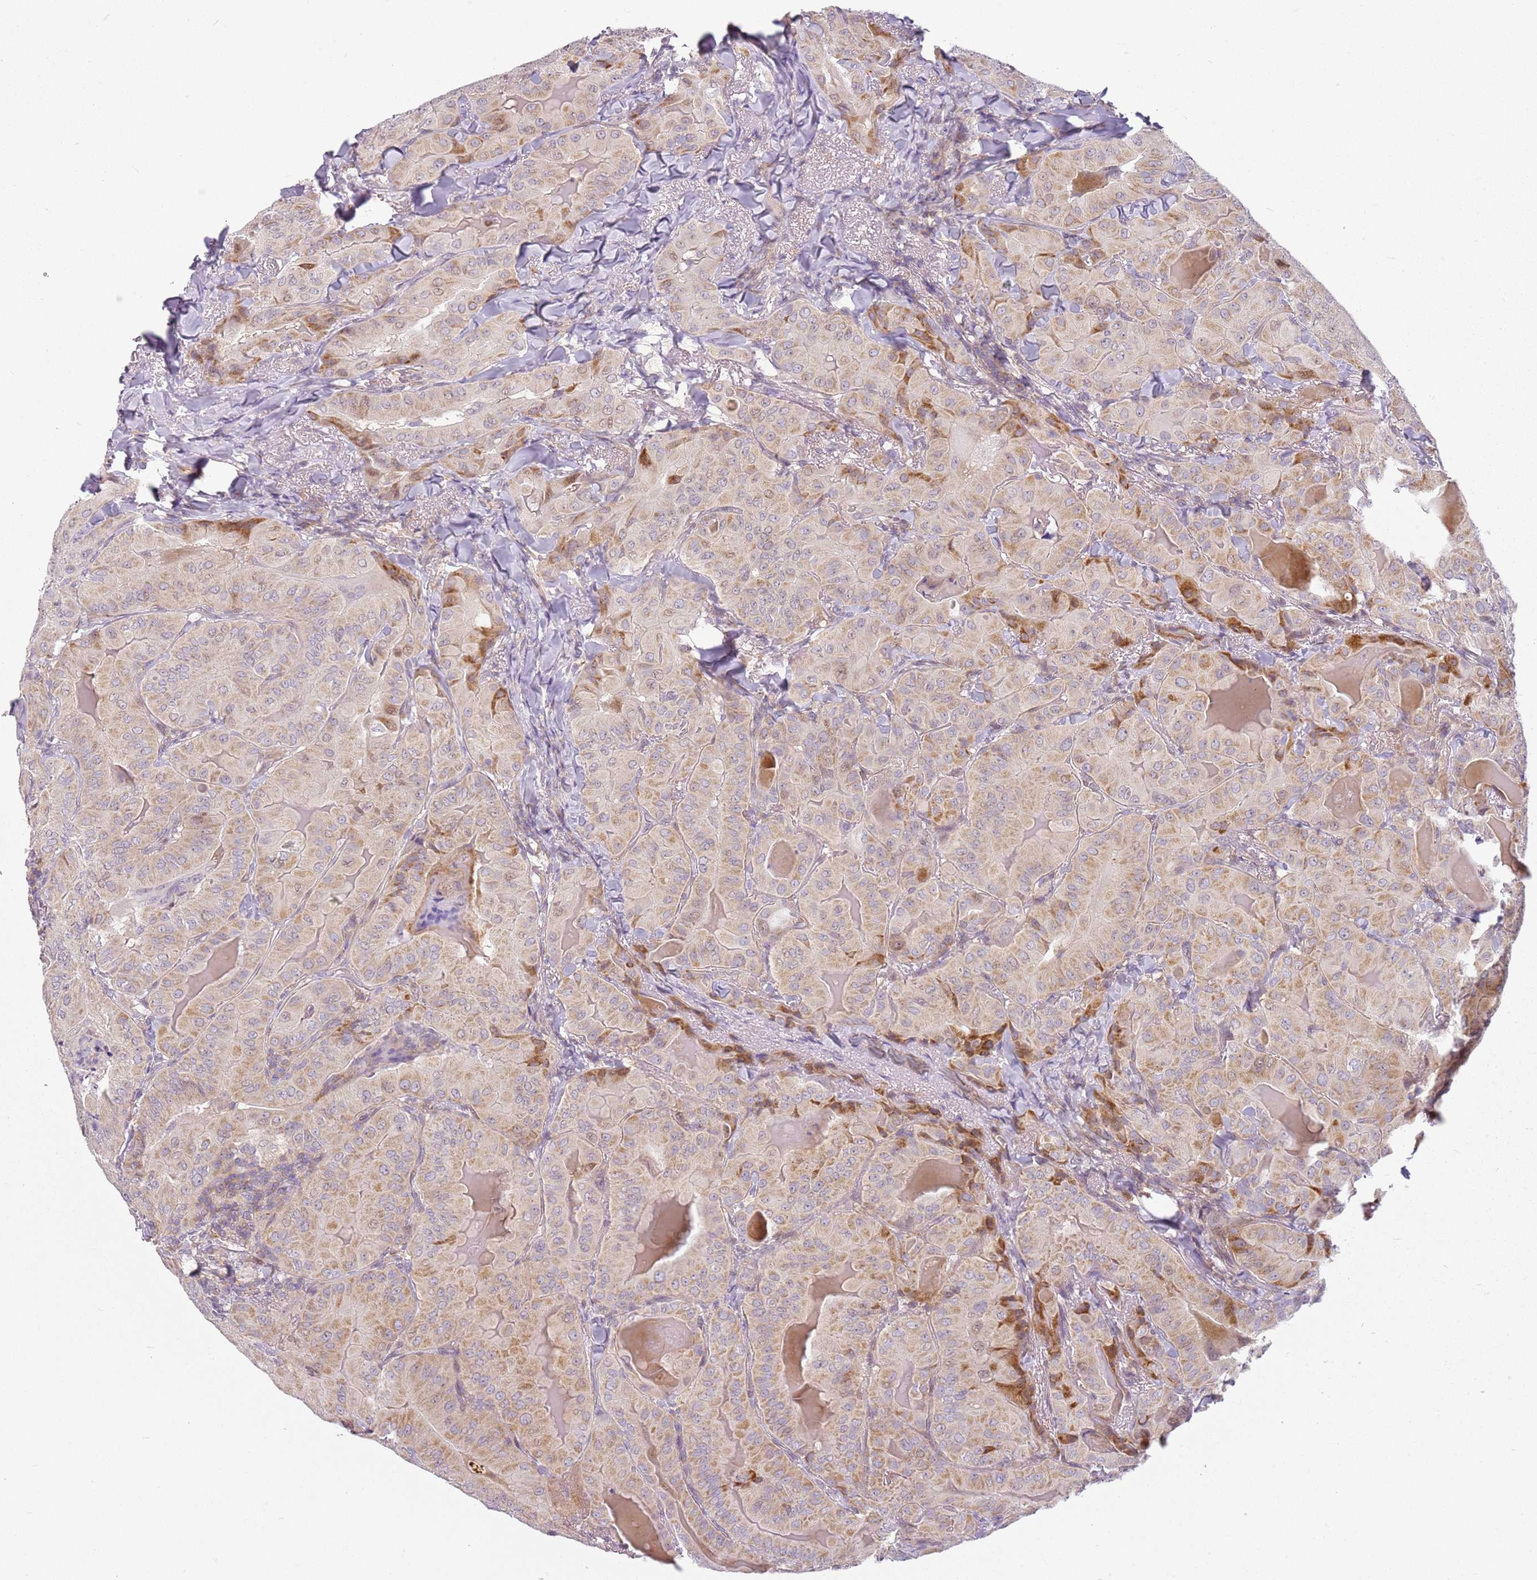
{"staining": {"intensity": "moderate", "quantity": "25%-75%", "location": "cytoplasmic/membranous"}, "tissue": "thyroid cancer", "cell_type": "Tumor cells", "image_type": "cancer", "snomed": [{"axis": "morphology", "description": "Papillary adenocarcinoma, NOS"}, {"axis": "topography", "description": "Thyroid gland"}], "caption": "DAB immunohistochemical staining of thyroid papillary adenocarcinoma reveals moderate cytoplasmic/membranous protein positivity in about 25%-75% of tumor cells.", "gene": "DEFB116", "patient": {"sex": "female", "age": 68}}